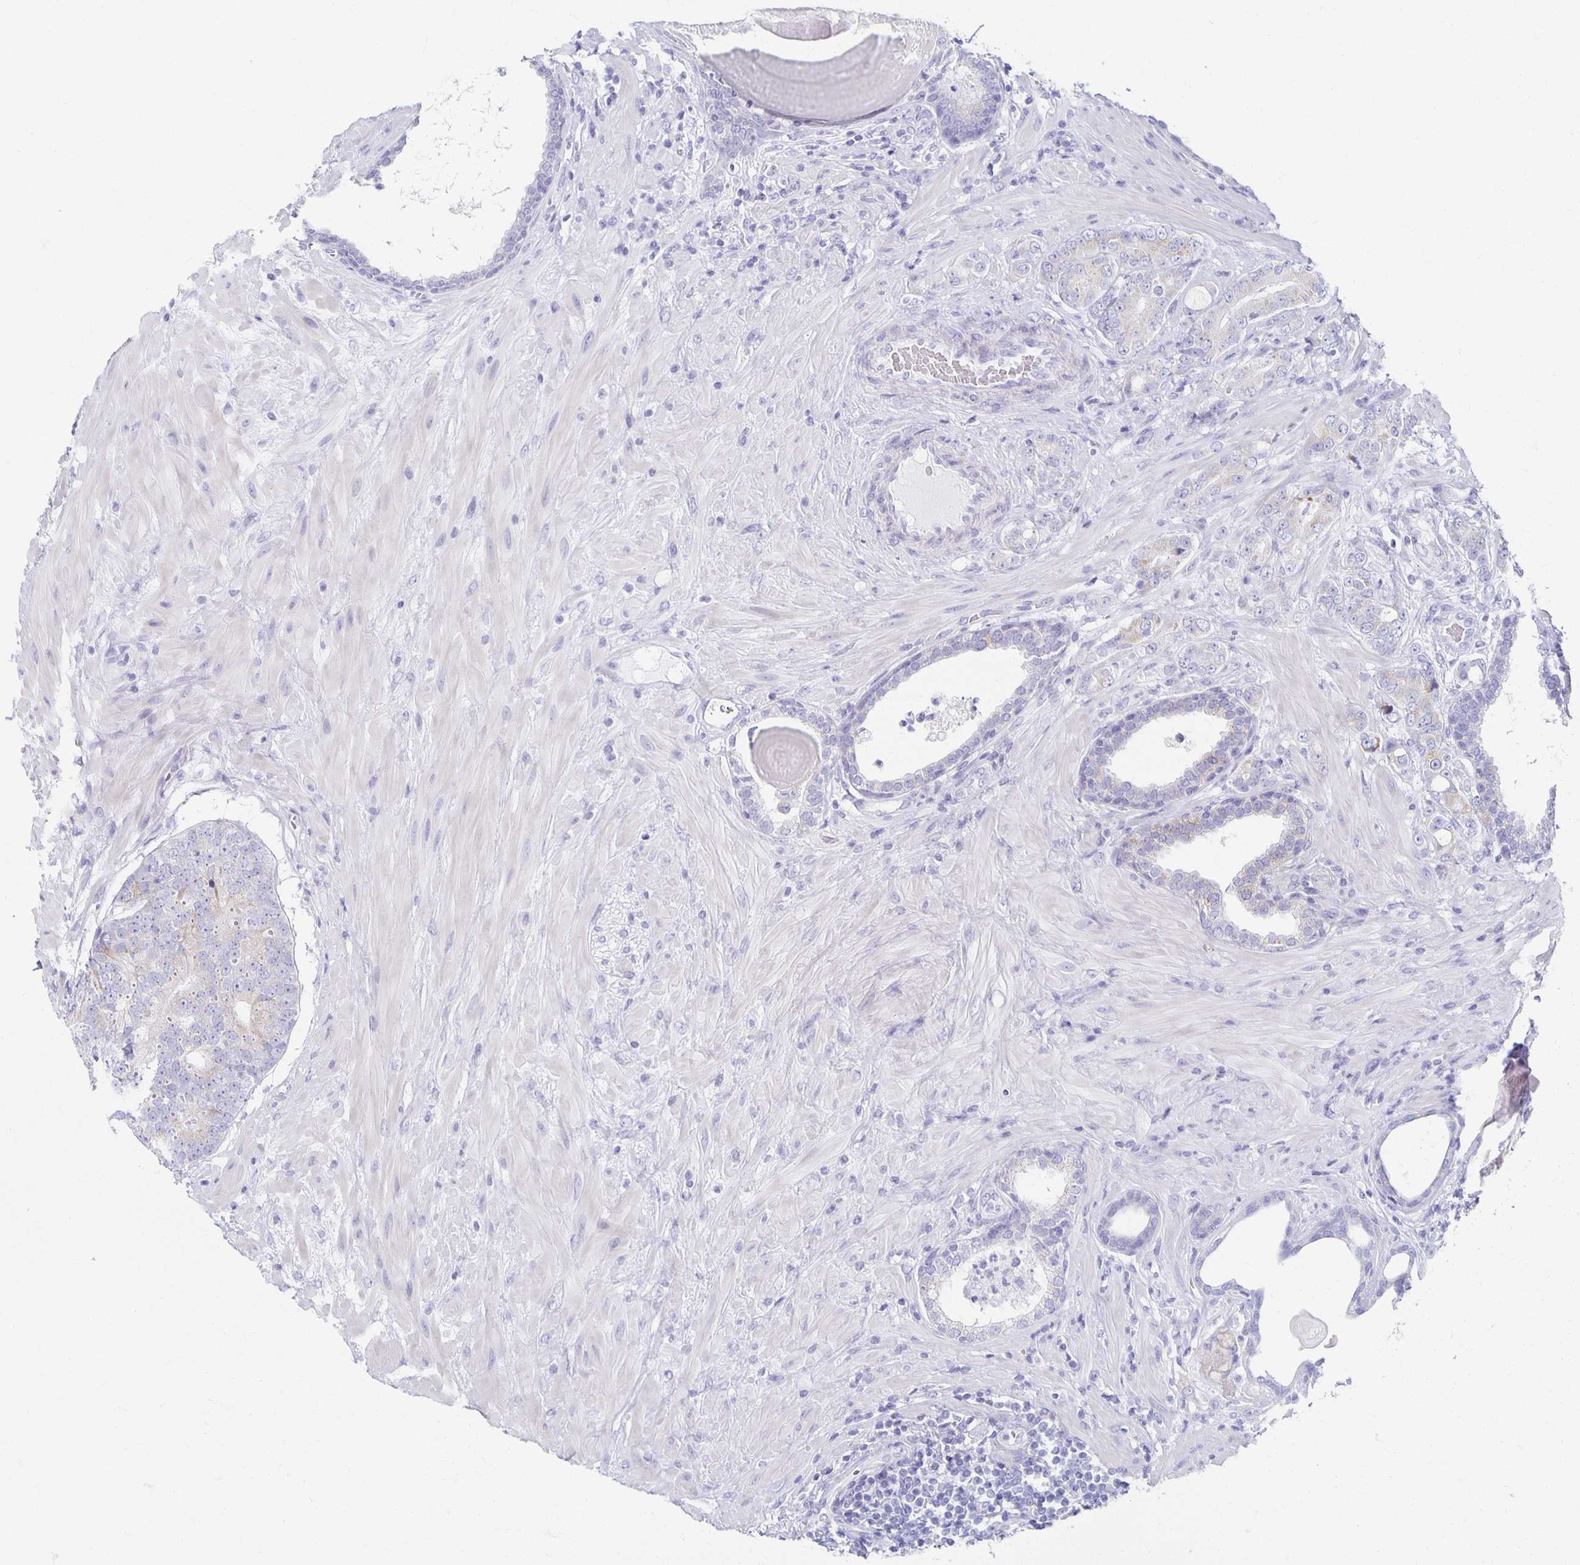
{"staining": {"intensity": "weak", "quantity": "<25%", "location": "cytoplasmic/membranous"}, "tissue": "prostate cancer", "cell_type": "Tumor cells", "image_type": "cancer", "snomed": [{"axis": "morphology", "description": "Adenocarcinoma, High grade"}, {"axis": "topography", "description": "Prostate"}], "caption": "A micrograph of prostate cancer stained for a protein demonstrates no brown staining in tumor cells. (Immunohistochemistry, brightfield microscopy, high magnification).", "gene": "TEX44", "patient": {"sex": "male", "age": 62}}